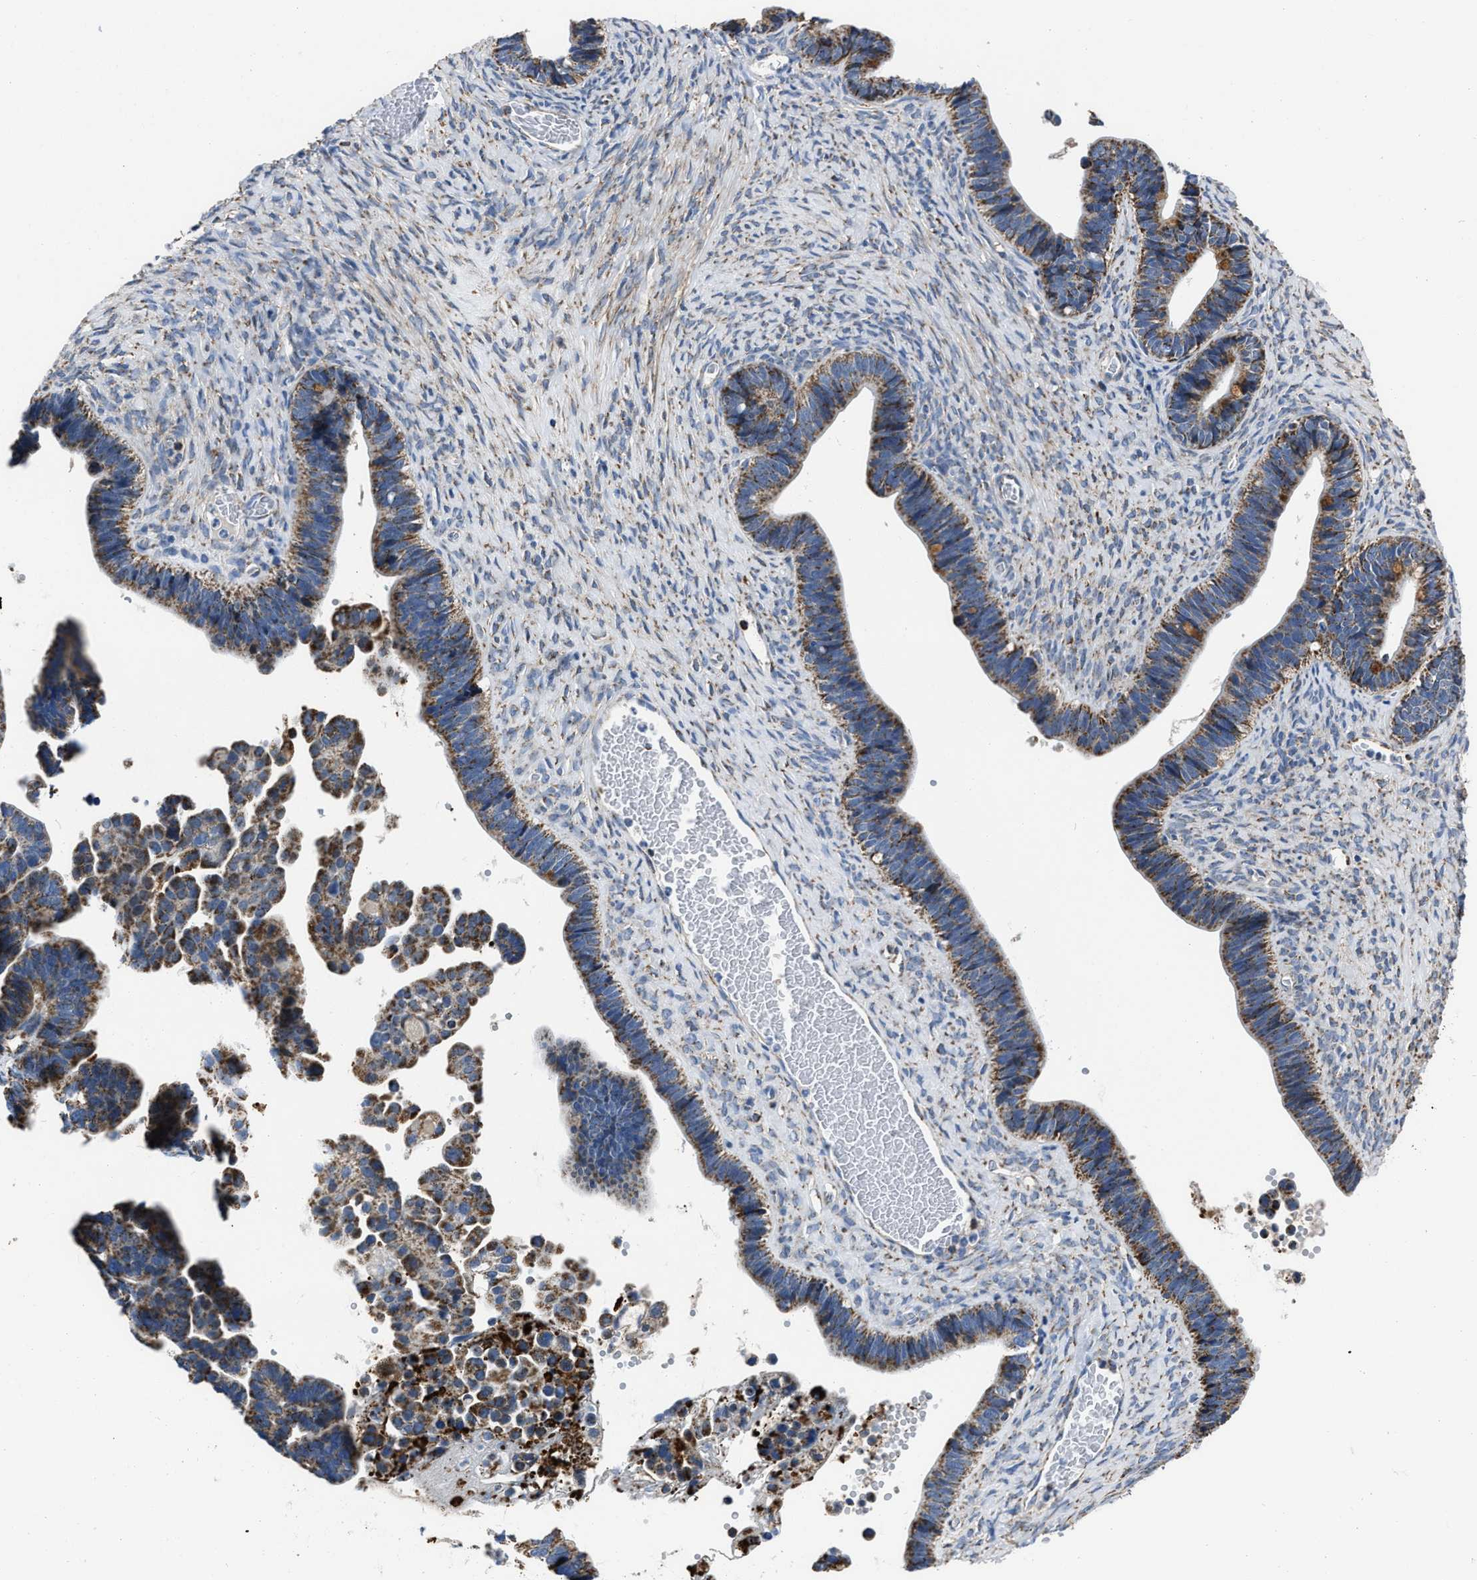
{"staining": {"intensity": "moderate", "quantity": ">75%", "location": "cytoplasmic/membranous"}, "tissue": "ovarian cancer", "cell_type": "Tumor cells", "image_type": "cancer", "snomed": [{"axis": "morphology", "description": "Cystadenocarcinoma, serous, NOS"}, {"axis": "topography", "description": "Ovary"}], "caption": "Protein staining by immunohistochemistry (IHC) demonstrates moderate cytoplasmic/membranous staining in approximately >75% of tumor cells in serous cystadenocarcinoma (ovarian).", "gene": "NSD3", "patient": {"sex": "female", "age": 56}}